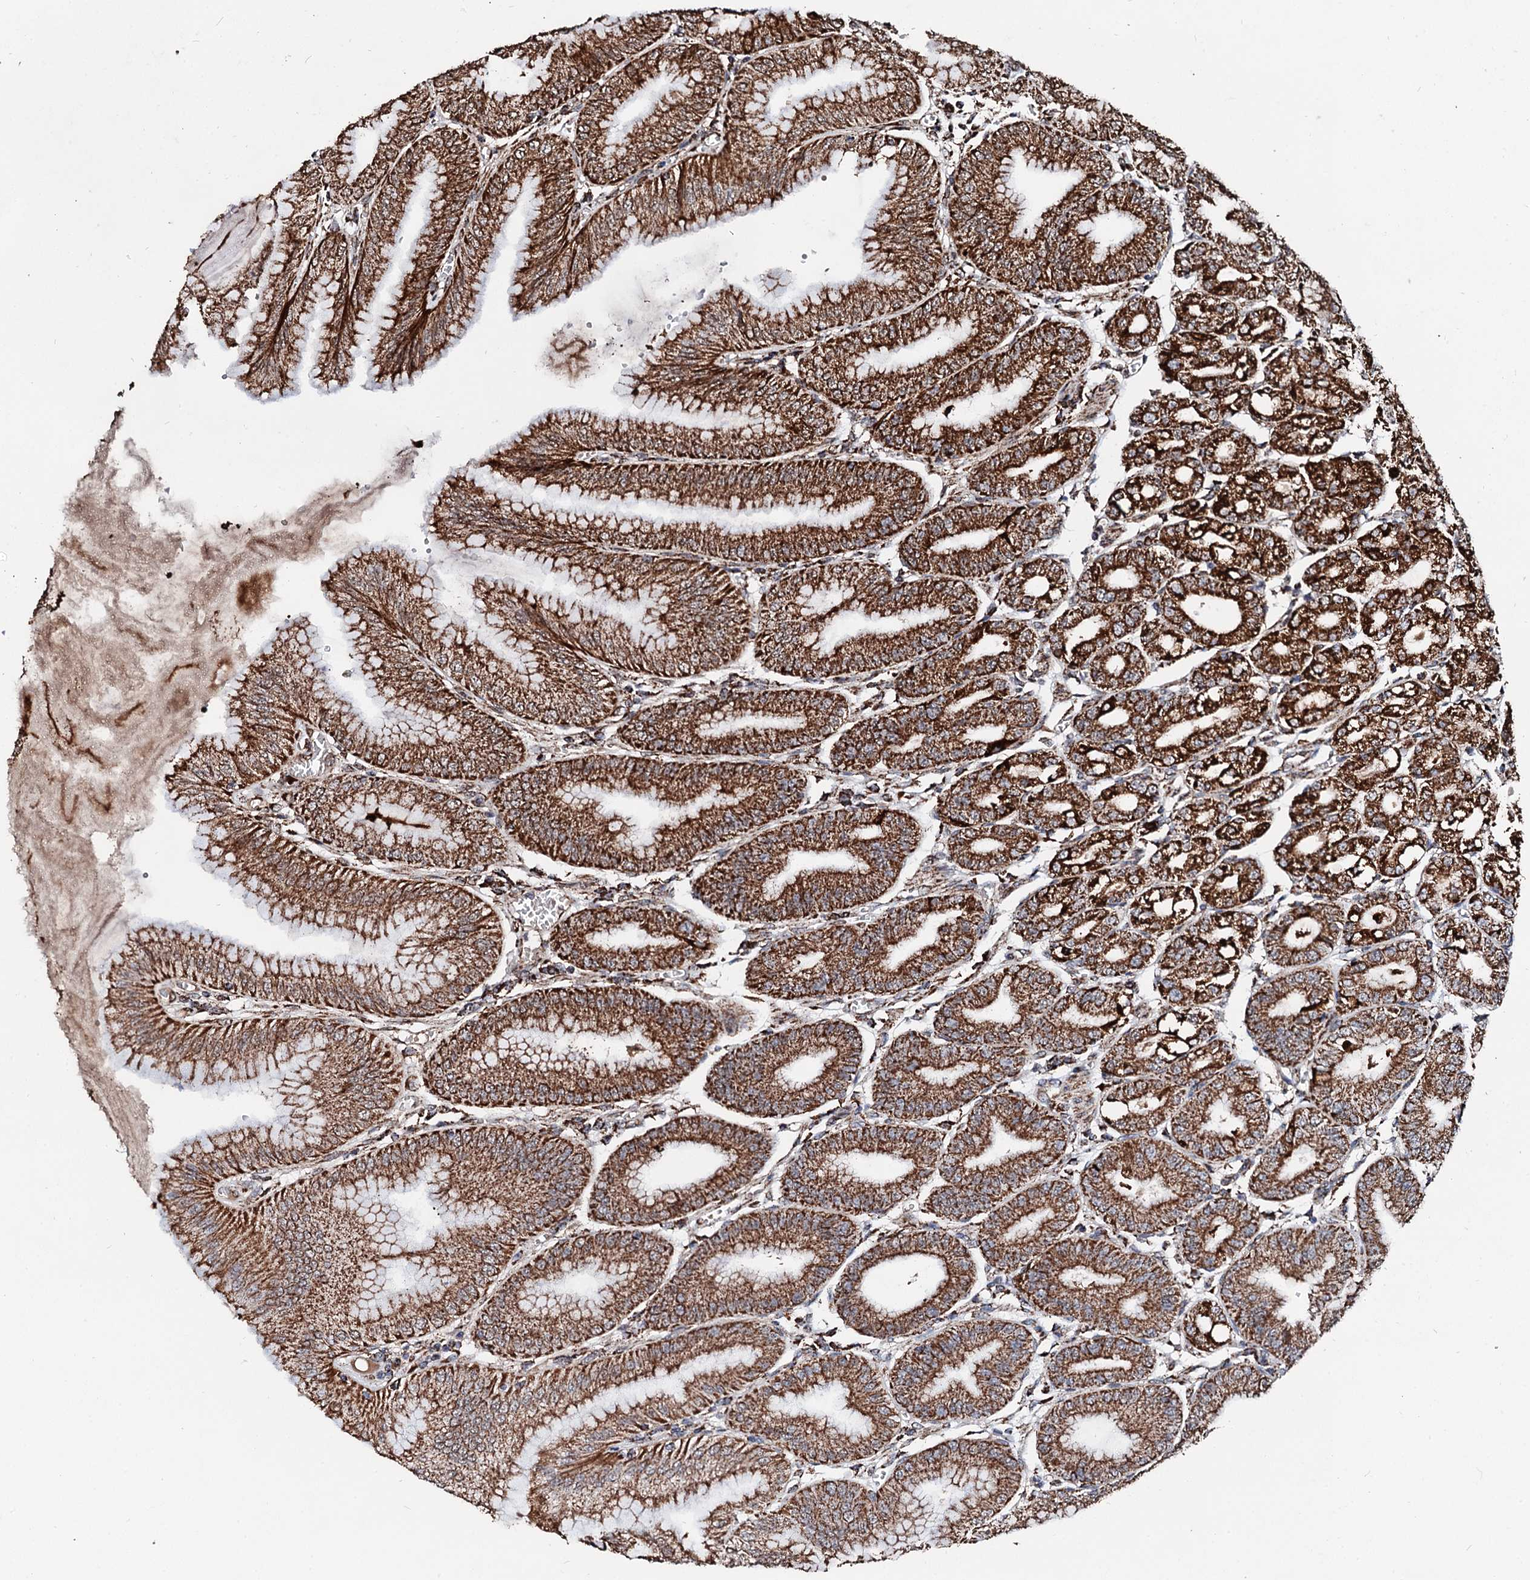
{"staining": {"intensity": "strong", "quantity": ">75%", "location": "cytoplasmic/membranous"}, "tissue": "stomach", "cell_type": "Glandular cells", "image_type": "normal", "snomed": [{"axis": "morphology", "description": "Normal tissue, NOS"}, {"axis": "topography", "description": "Stomach, lower"}], "caption": "This histopathology image demonstrates benign stomach stained with immunohistochemistry to label a protein in brown. The cytoplasmic/membranous of glandular cells show strong positivity for the protein. Nuclei are counter-stained blue.", "gene": "SECISBP2L", "patient": {"sex": "male", "age": 71}}